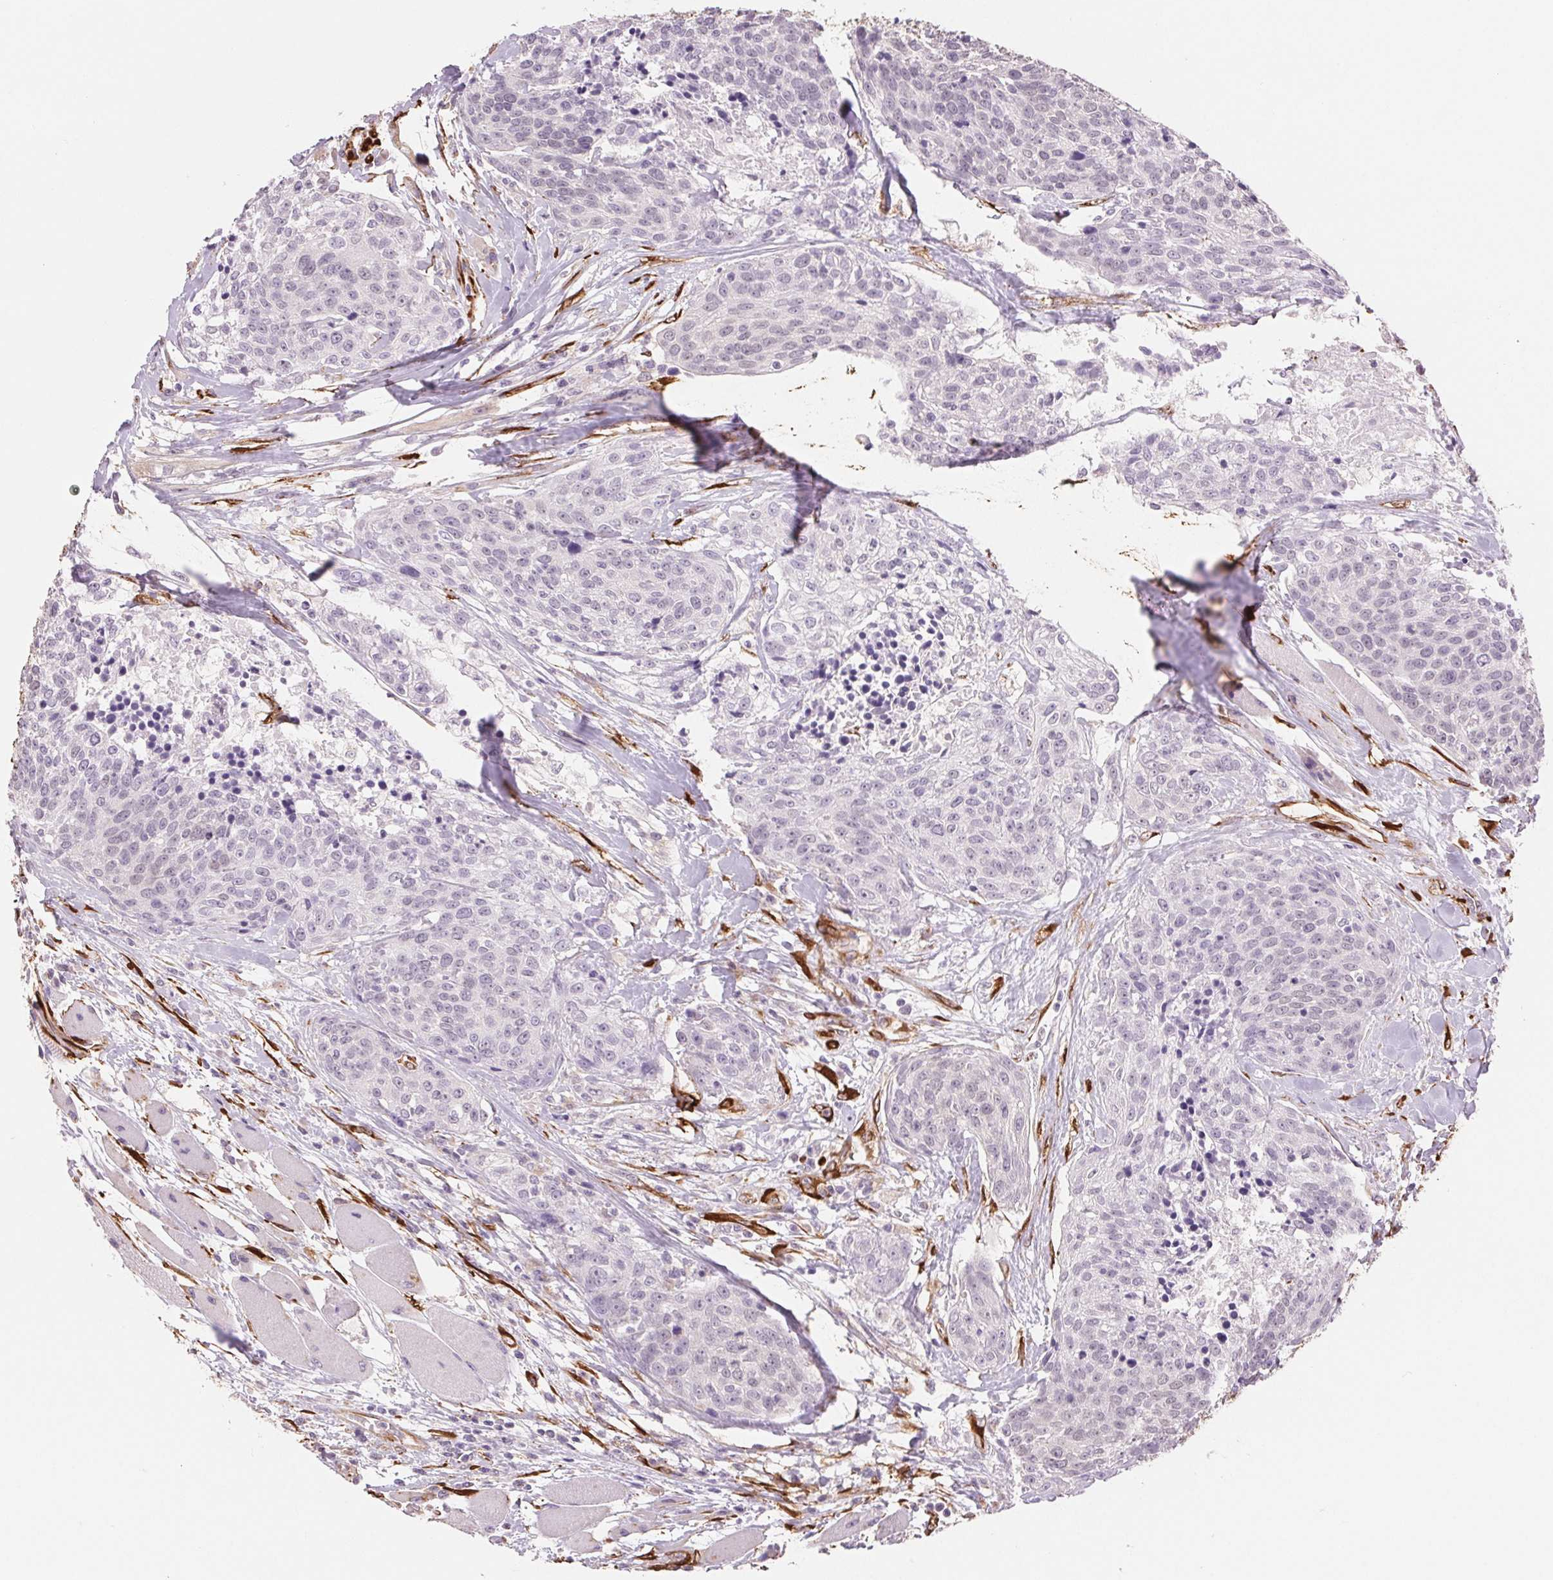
{"staining": {"intensity": "negative", "quantity": "none", "location": "none"}, "tissue": "head and neck cancer", "cell_type": "Tumor cells", "image_type": "cancer", "snomed": [{"axis": "morphology", "description": "Squamous cell carcinoma, NOS"}, {"axis": "topography", "description": "Oral tissue"}, {"axis": "topography", "description": "Head-Neck"}], "caption": "An immunohistochemistry photomicrograph of head and neck squamous cell carcinoma is shown. There is no staining in tumor cells of head and neck squamous cell carcinoma. Nuclei are stained in blue.", "gene": "FKBP10", "patient": {"sex": "male", "age": 64}}